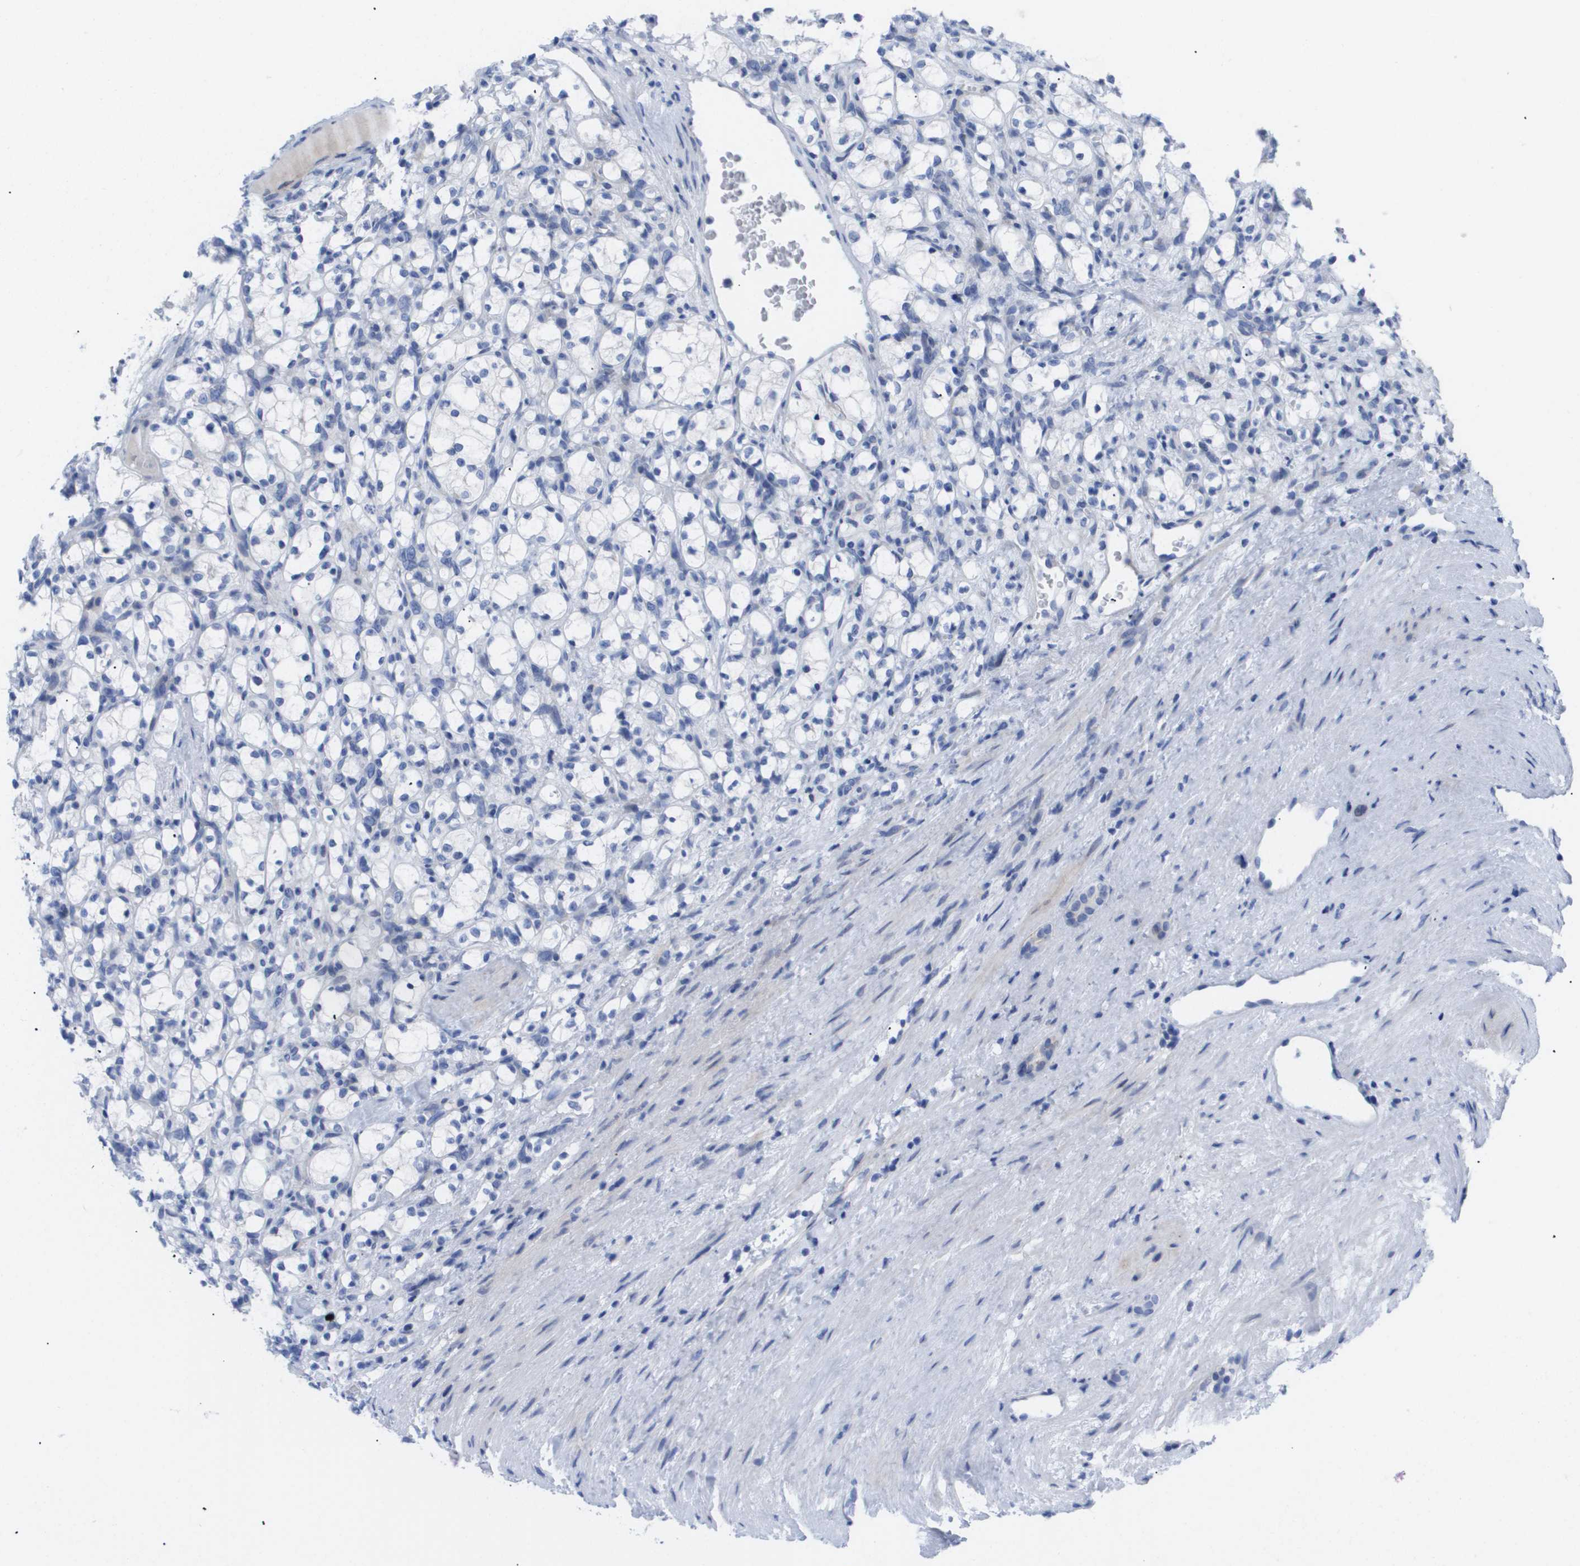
{"staining": {"intensity": "negative", "quantity": "none", "location": "none"}, "tissue": "renal cancer", "cell_type": "Tumor cells", "image_type": "cancer", "snomed": [{"axis": "morphology", "description": "Adenocarcinoma, NOS"}, {"axis": "topography", "description": "Kidney"}], "caption": "Protein analysis of adenocarcinoma (renal) reveals no significant staining in tumor cells.", "gene": "CAV3", "patient": {"sex": "female", "age": 69}}